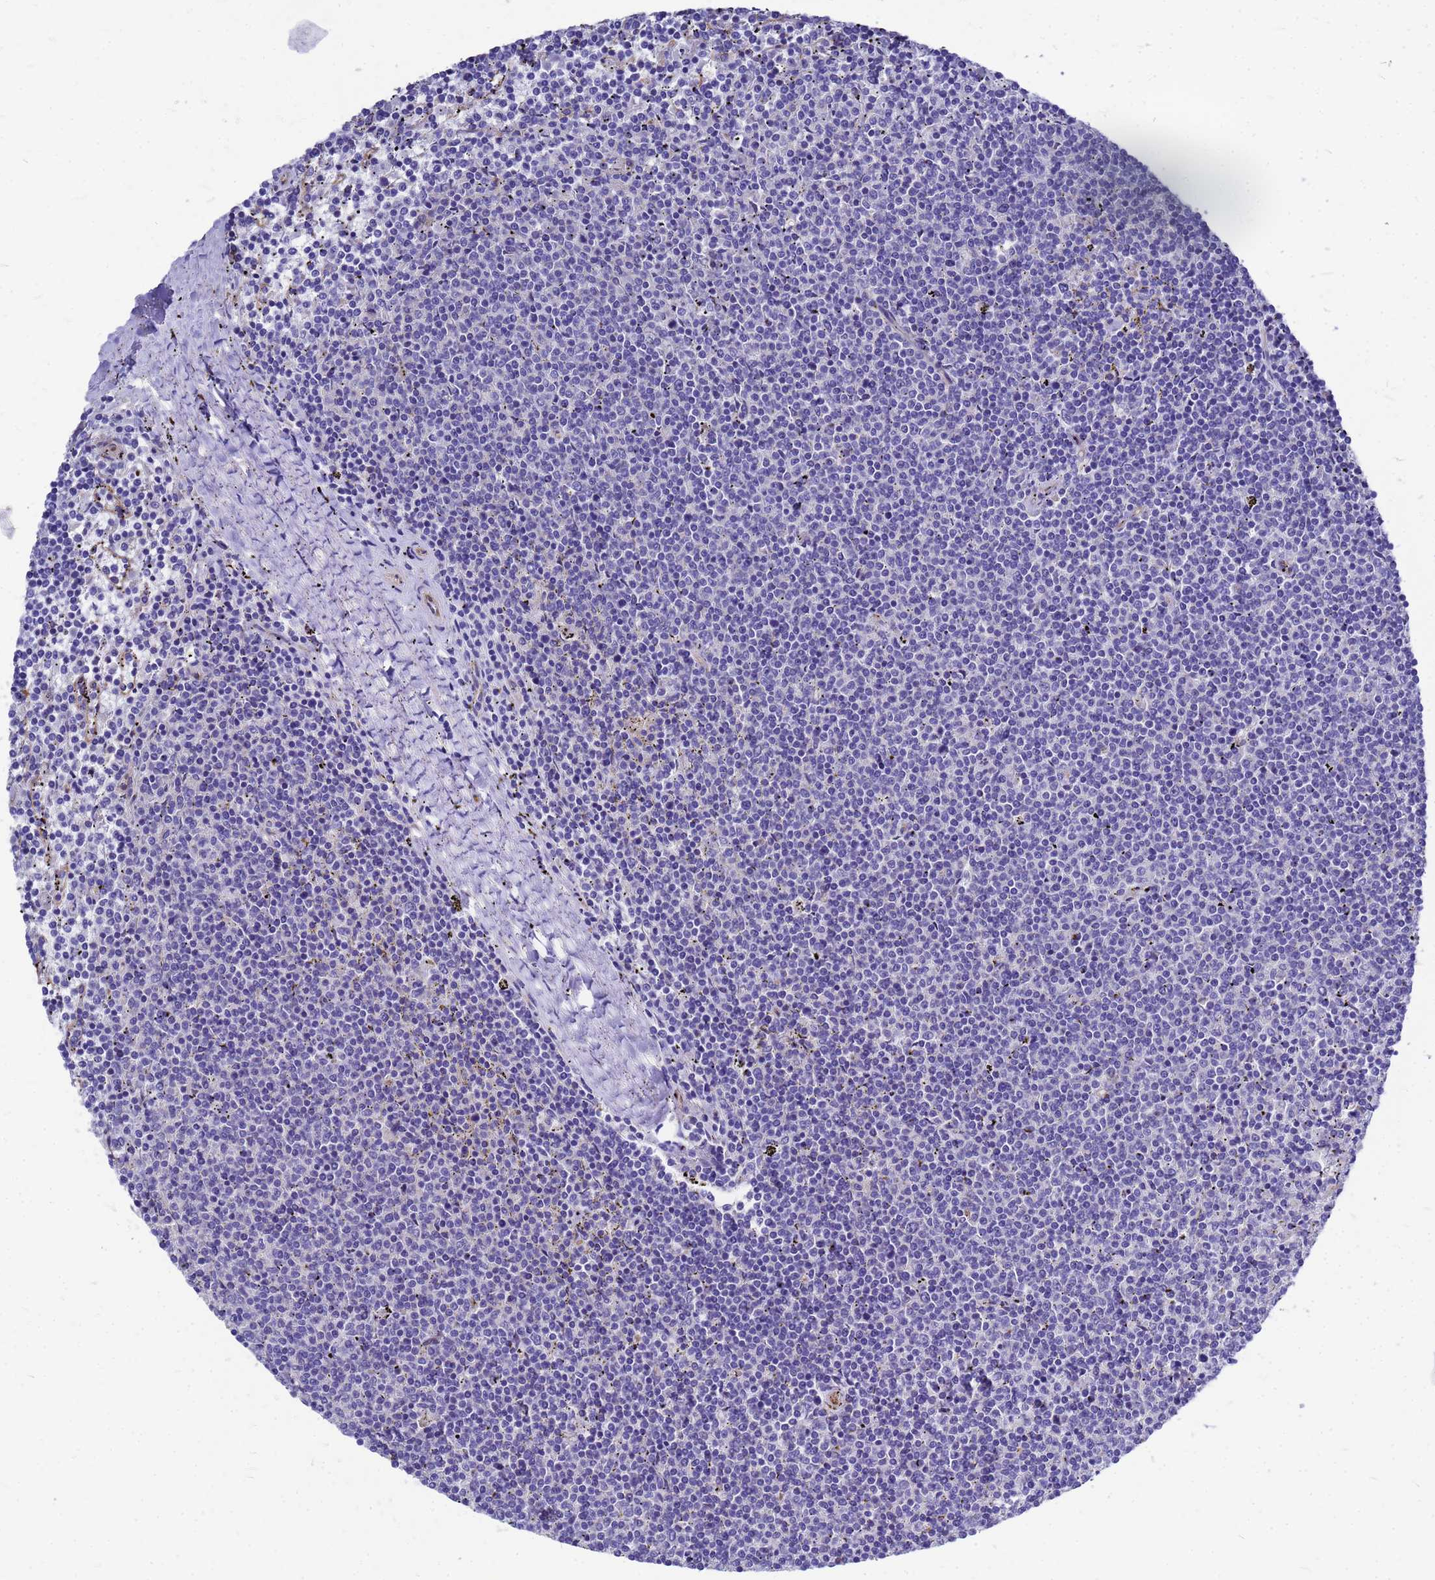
{"staining": {"intensity": "negative", "quantity": "none", "location": "none"}, "tissue": "lymphoma", "cell_type": "Tumor cells", "image_type": "cancer", "snomed": [{"axis": "morphology", "description": "Malignant lymphoma, non-Hodgkin's type, Low grade"}, {"axis": "topography", "description": "Spleen"}], "caption": "Immunohistochemical staining of human lymphoma displays no significant expression in tumor cells.", "gene": "FBXW5", "patient": {"sex": "female", "age": 50}}